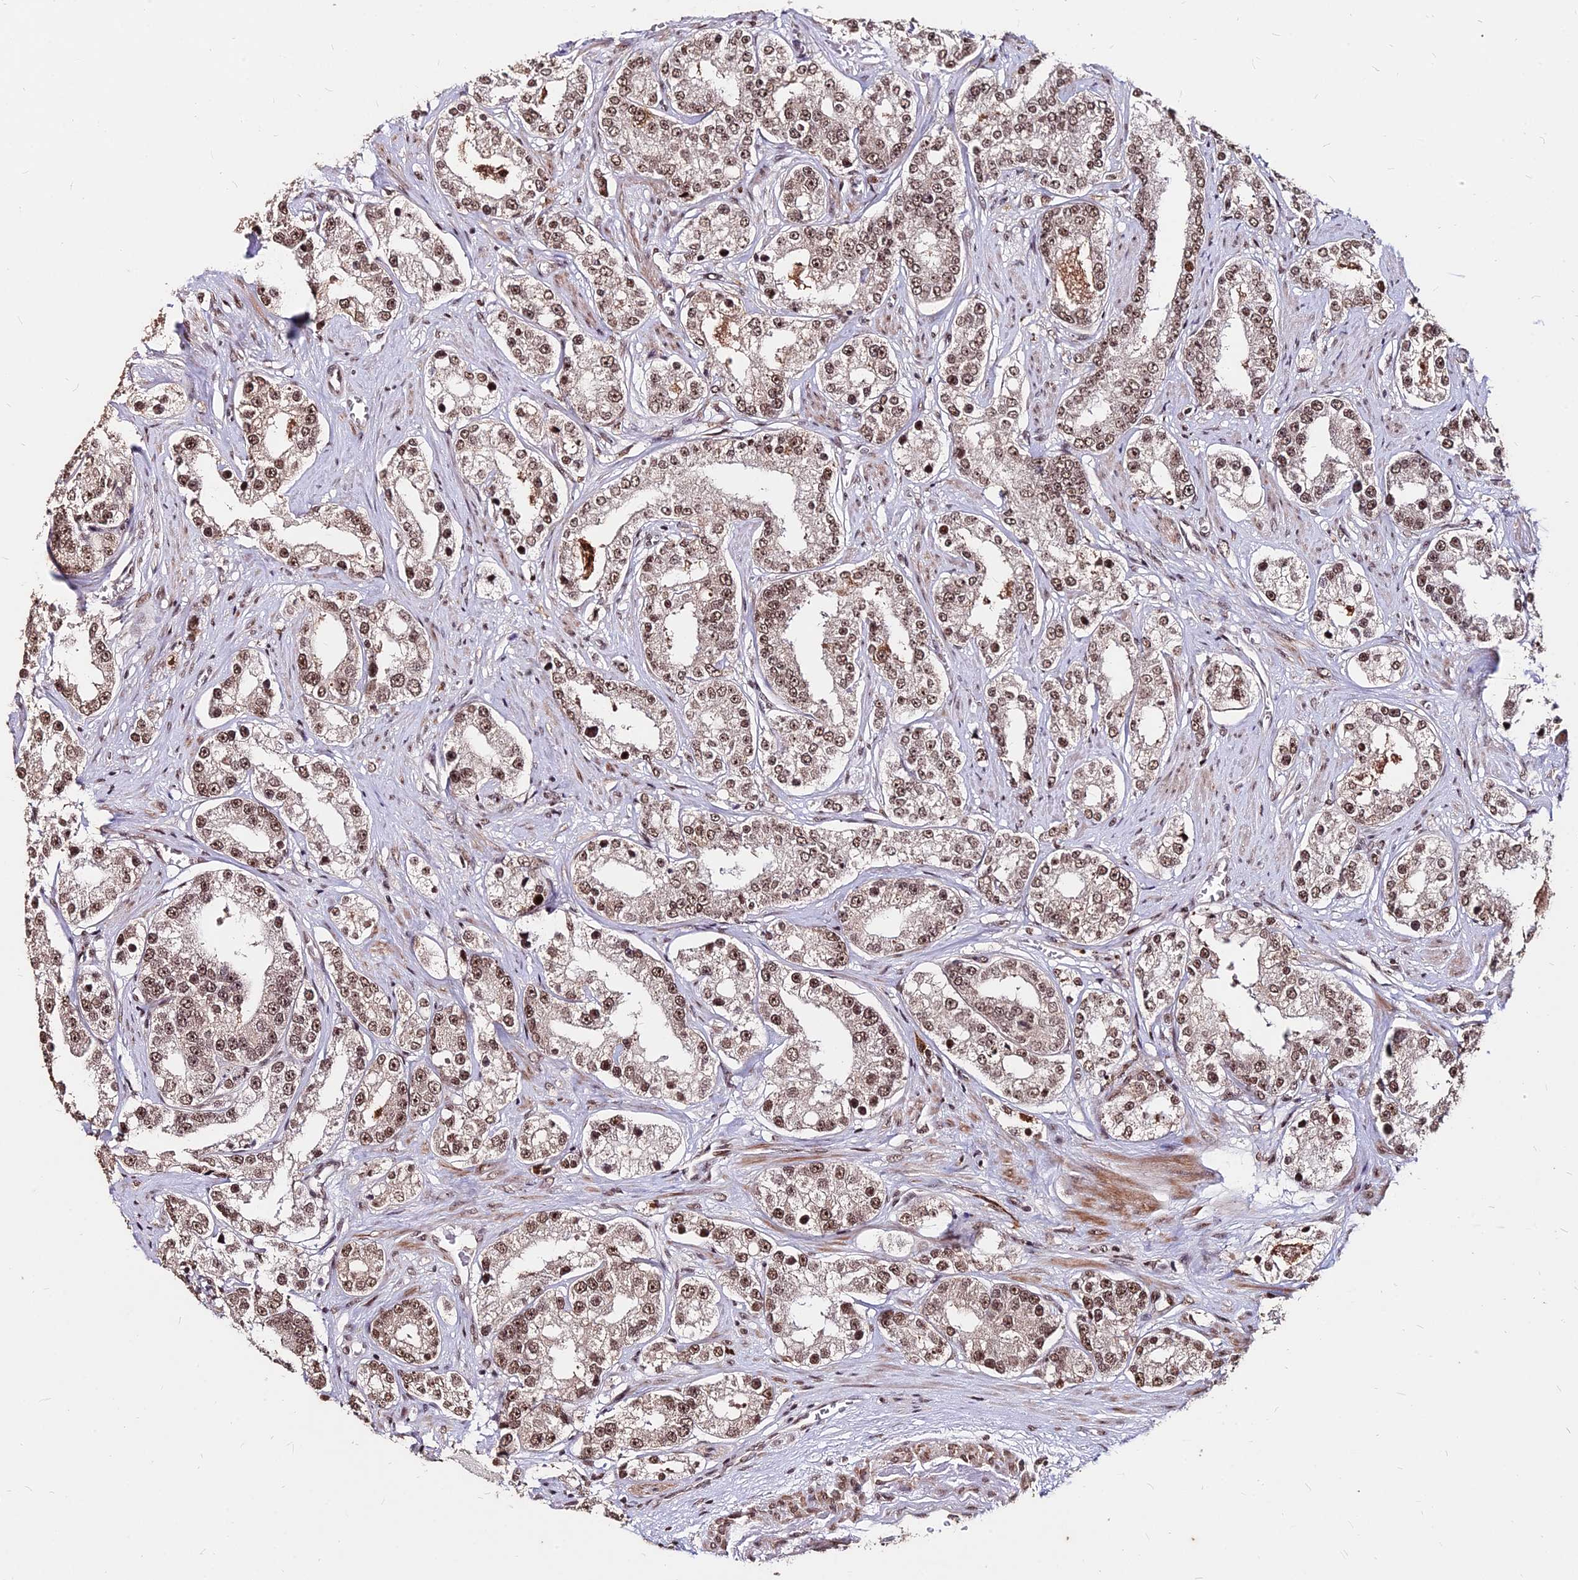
{"staining": {"intensity": "moderate", "quantity": ">75%", "location": "nuclear"}, "tissue": "prostate cancer", "cell_type": "Tumor cells", "image_type": "cancer", "snomed": [{"axis": "morphology", "description": "Normal tissue, NOS"}, {"axis": "morphology", "description": "Adenocarcinoma, High grade"}, {"axis": "topography", "description": "Prostate"}], "caption": "Adenocarcinoma (high-grade) (prostate) stained with a protein marker demonstrates moderate staining in tumor cells.", "gene": "ZBED4", "patient": {"sex": "male", "age": 83}}